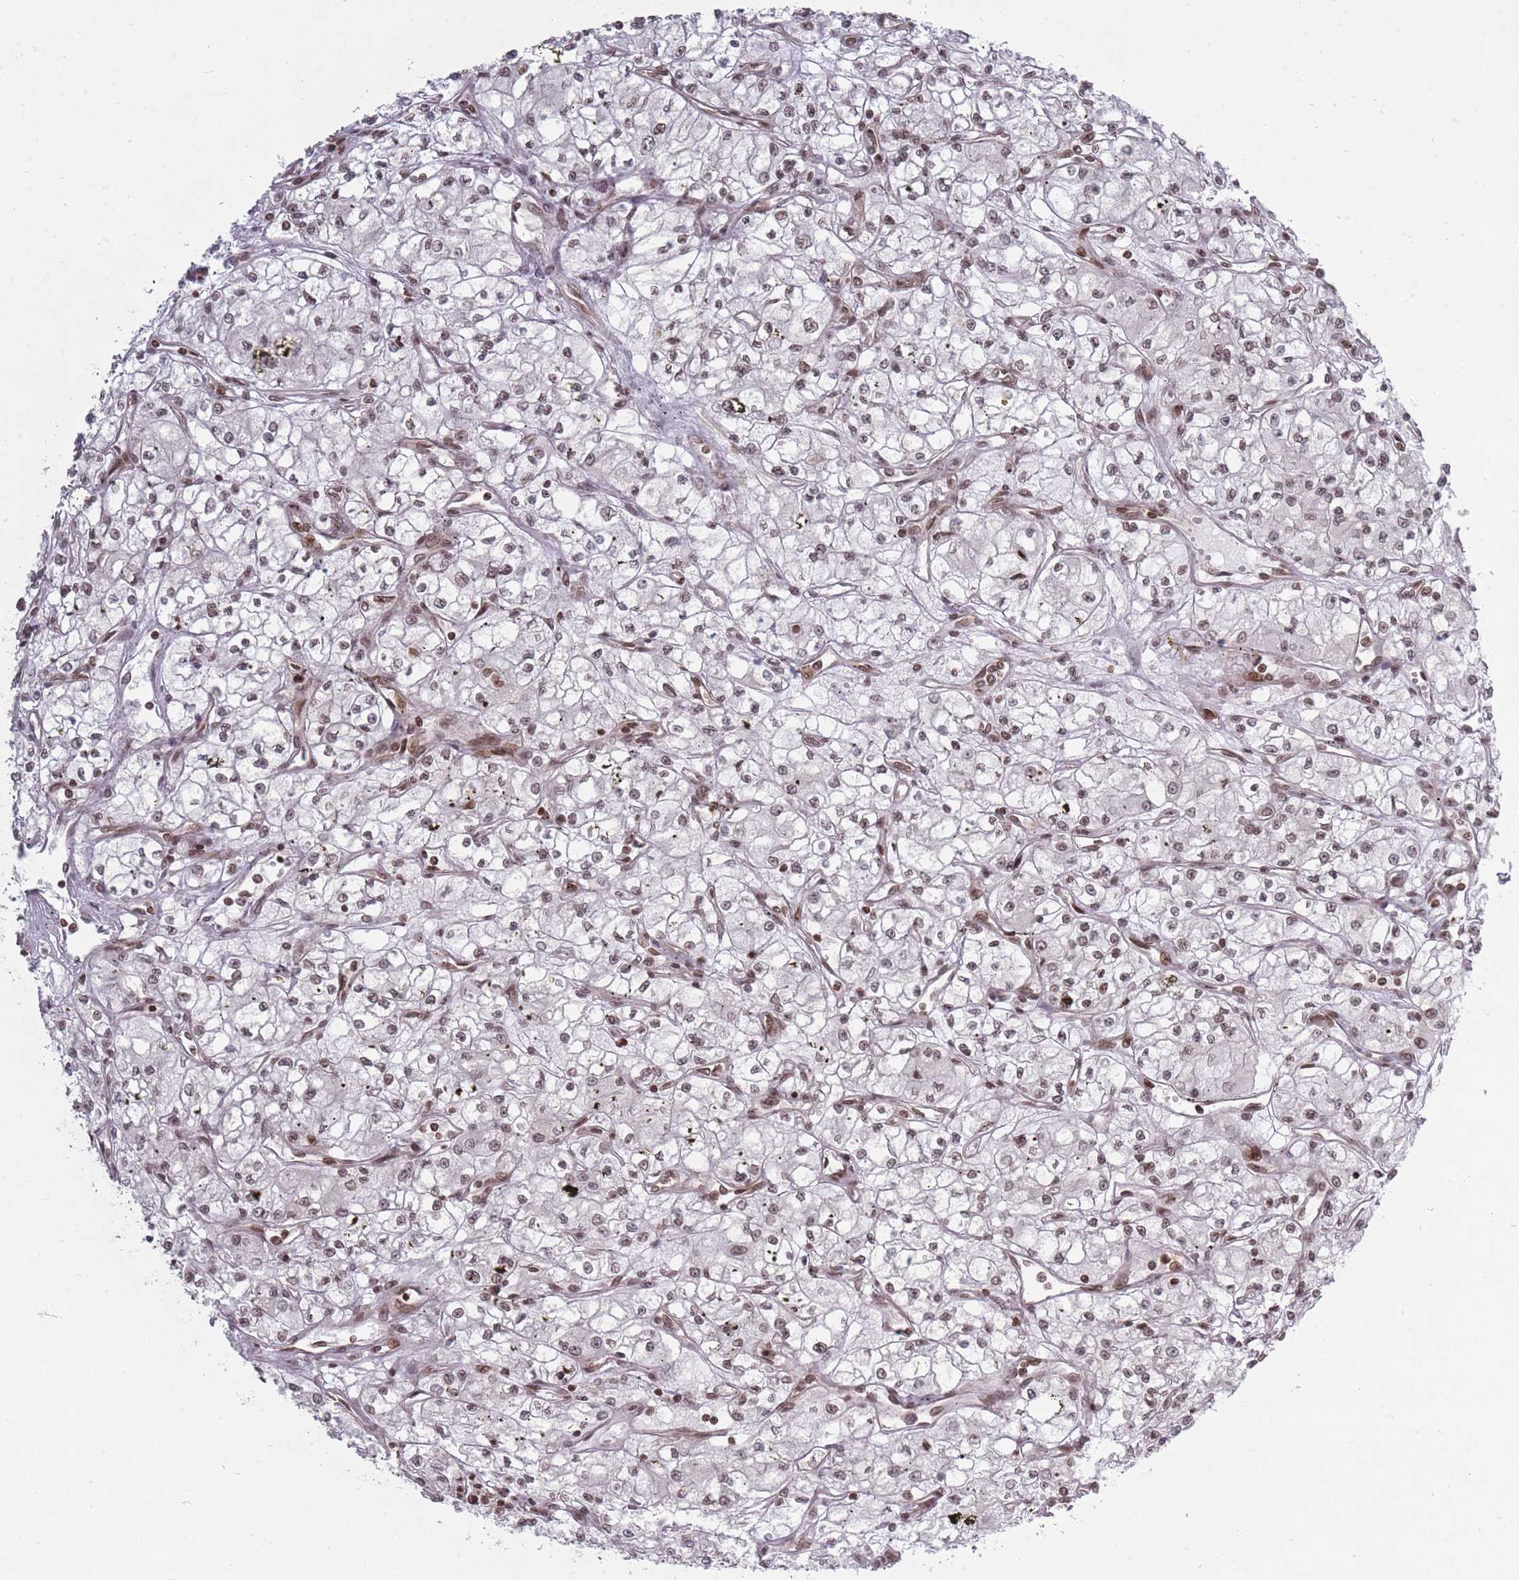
{"staining": {"intensity": "moderate", "quantity": "25%-75%", "location": "nuclear"}, "tissue": "renal cancer", "cell_type": "Tumor cells", "image_type": "cancer", "snomed": [{"axis": "morphology", "description": "Adenocarcinoma, NOS"}, {"axis": "topography", "description": "Kidney"}], "caption": "Moderate nuclear protein staining is present in about 25%-75% of tumor cells in adenocarcinoma (renal).", "gene": "TMC6", "patient": {"sex": "male", "age": 59}}